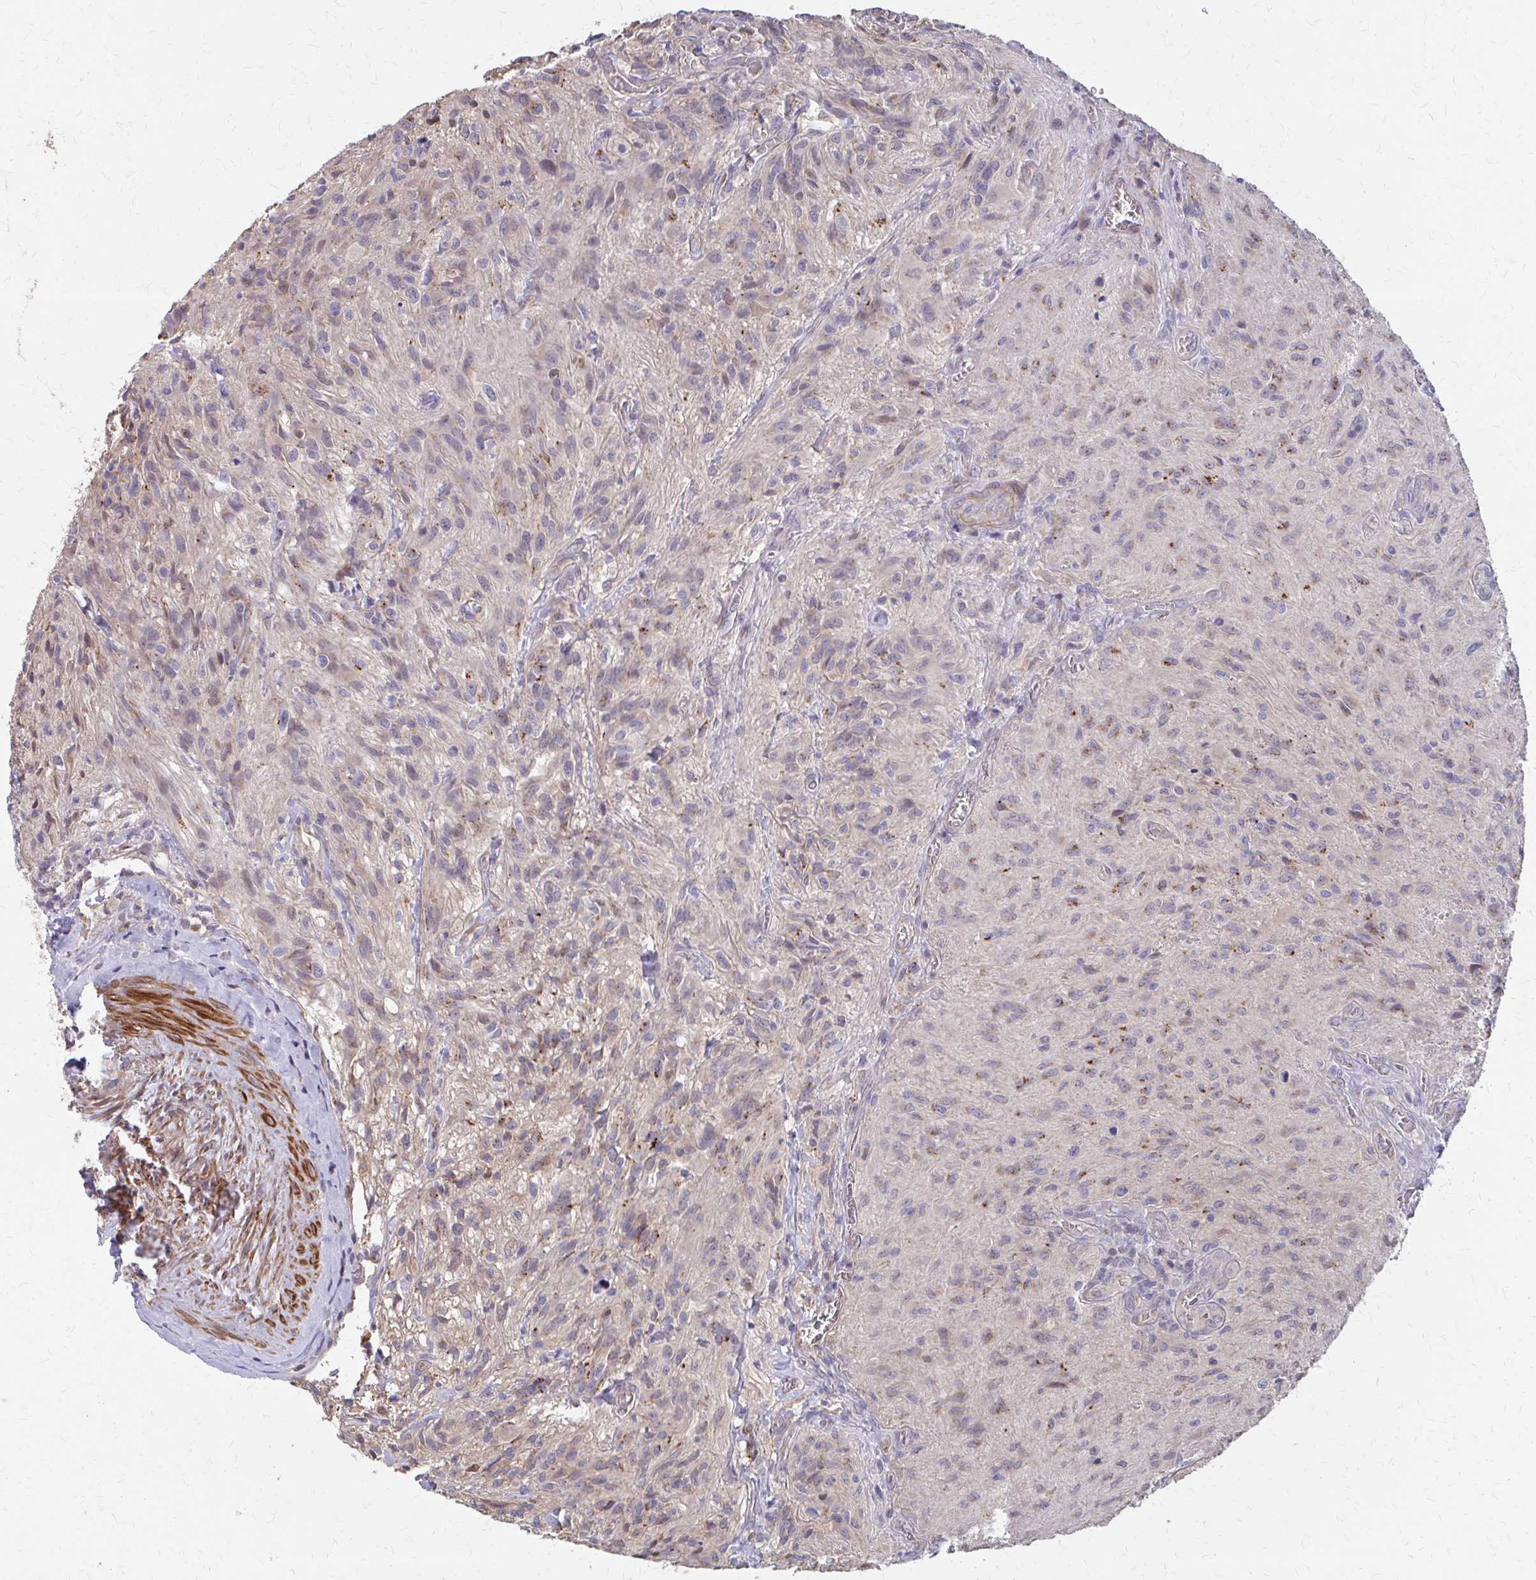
{"staining": {"intensity": "moderate", "quantity": "<25%", "location": "cytoplasmic/membranous"}, "tissue": "glioma", "cell_type": "Tumor cells", "image_type": "cancer", "snomed": [{"axis": "morphology", "description": "Glioma, malignant, High grade"}, {"axis": "topography", "description": "Brain"}], "caption": "Protein staining of high-grade glioma (malignant) tissue demonstrates moderate cytoplasmic/membranous expression in about <25% of tumor cells. (Stains: DAB (3,3'-diaminobenzidine) in brown, nuclei in blue, Microscopy: brightfield microscopy at high magnification).", "gene": "IFI44L", "patient": {"sex": "male", "age": 47}}